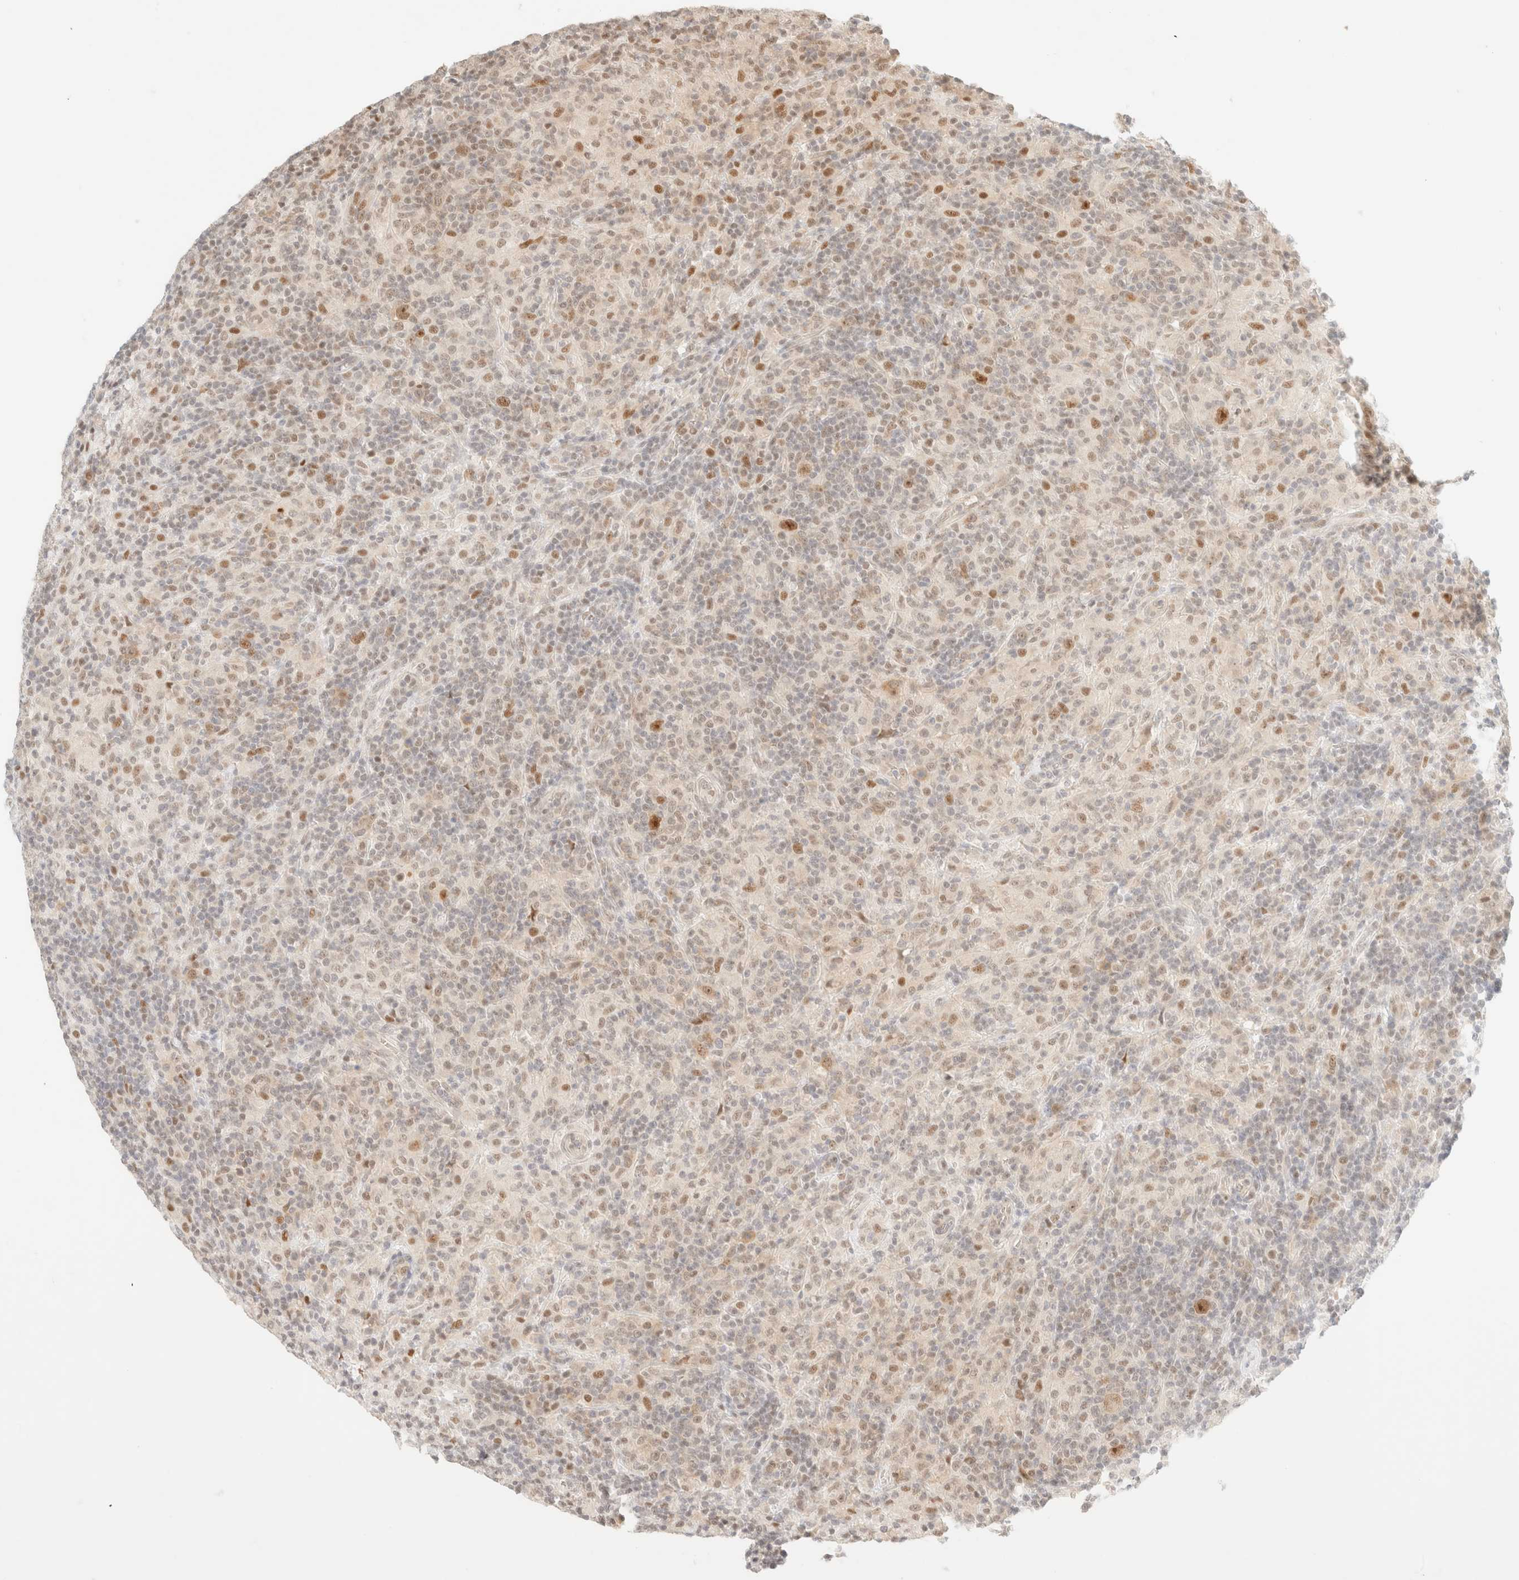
{"staining": {"intensity": "moderate", "quantity": ">75%", "location": "nuclear"}, "tissue": "lymphoma", "cell_type": "Tumor cells", "image_type": "cancer", "snomed": [{"axis": "morphology", "description": "Hodgkin's disease, NOS"}, {"axis": "topography", "description": "Lymph node"}], "caption": "A brown stain labels moderate nuclear expression of a protein in human Hodgkin's disease tumor cells. Nuclei are stained in blue.", "gene": "TSR1", "patient": {"sex": "male", "age": 70}}